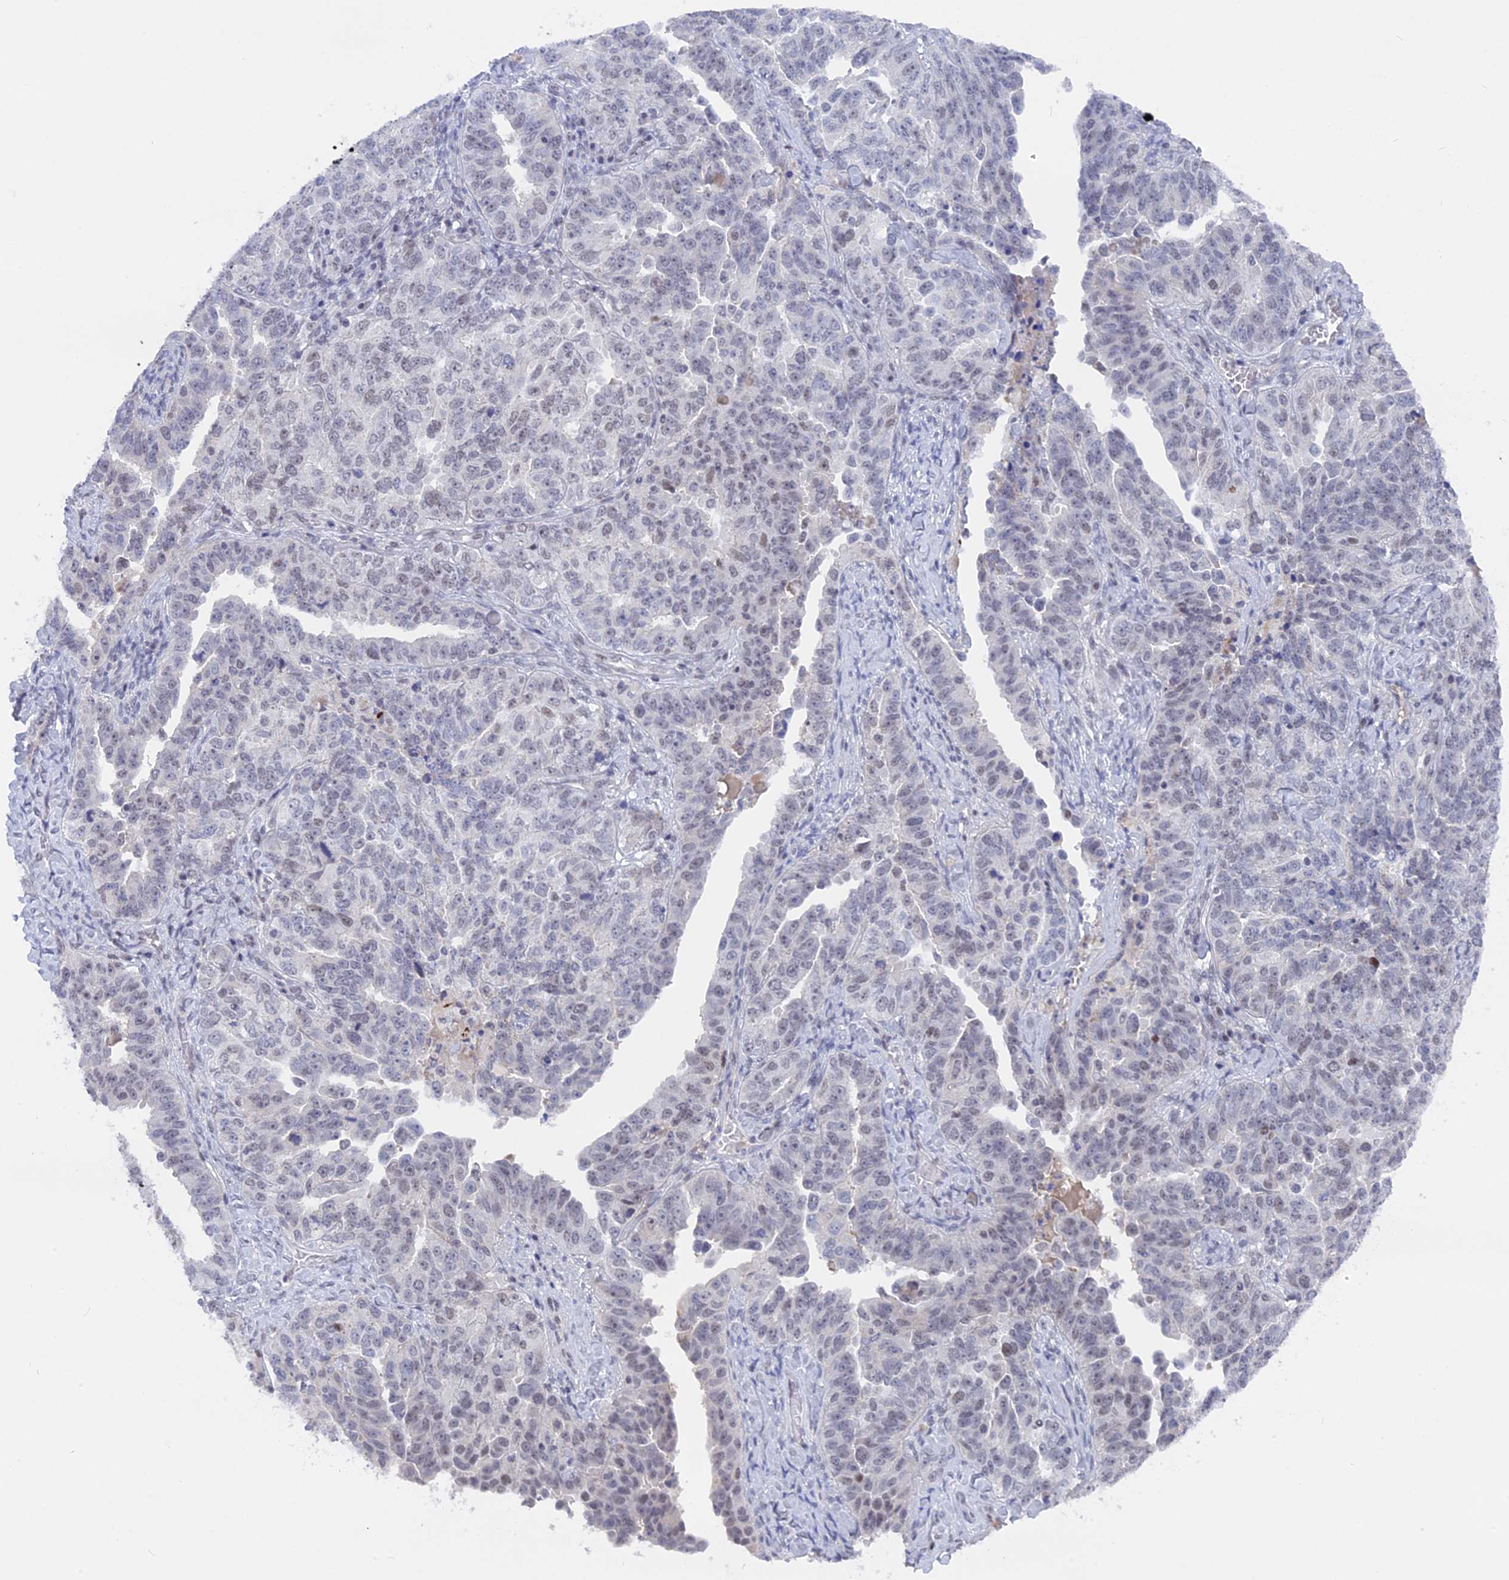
{"staining": {"intensity": "weak", "quantity": "<25%", "location": "nuclear"}, "tissue": "ovarian cancer", "cell_type": "Tumor cells", "image_type": "cancer", "snomed": [{"axis": "morphology", "description": "Carcinoma, endometroid"}, {"axis": "topography", "description": "Ovary"}], "caption": "Tumor cells are negative for brown protein staining in ovarian endometroid carcinoma.", "gene": "BRD2", "patient": {"sex": "female", "age": 62}}